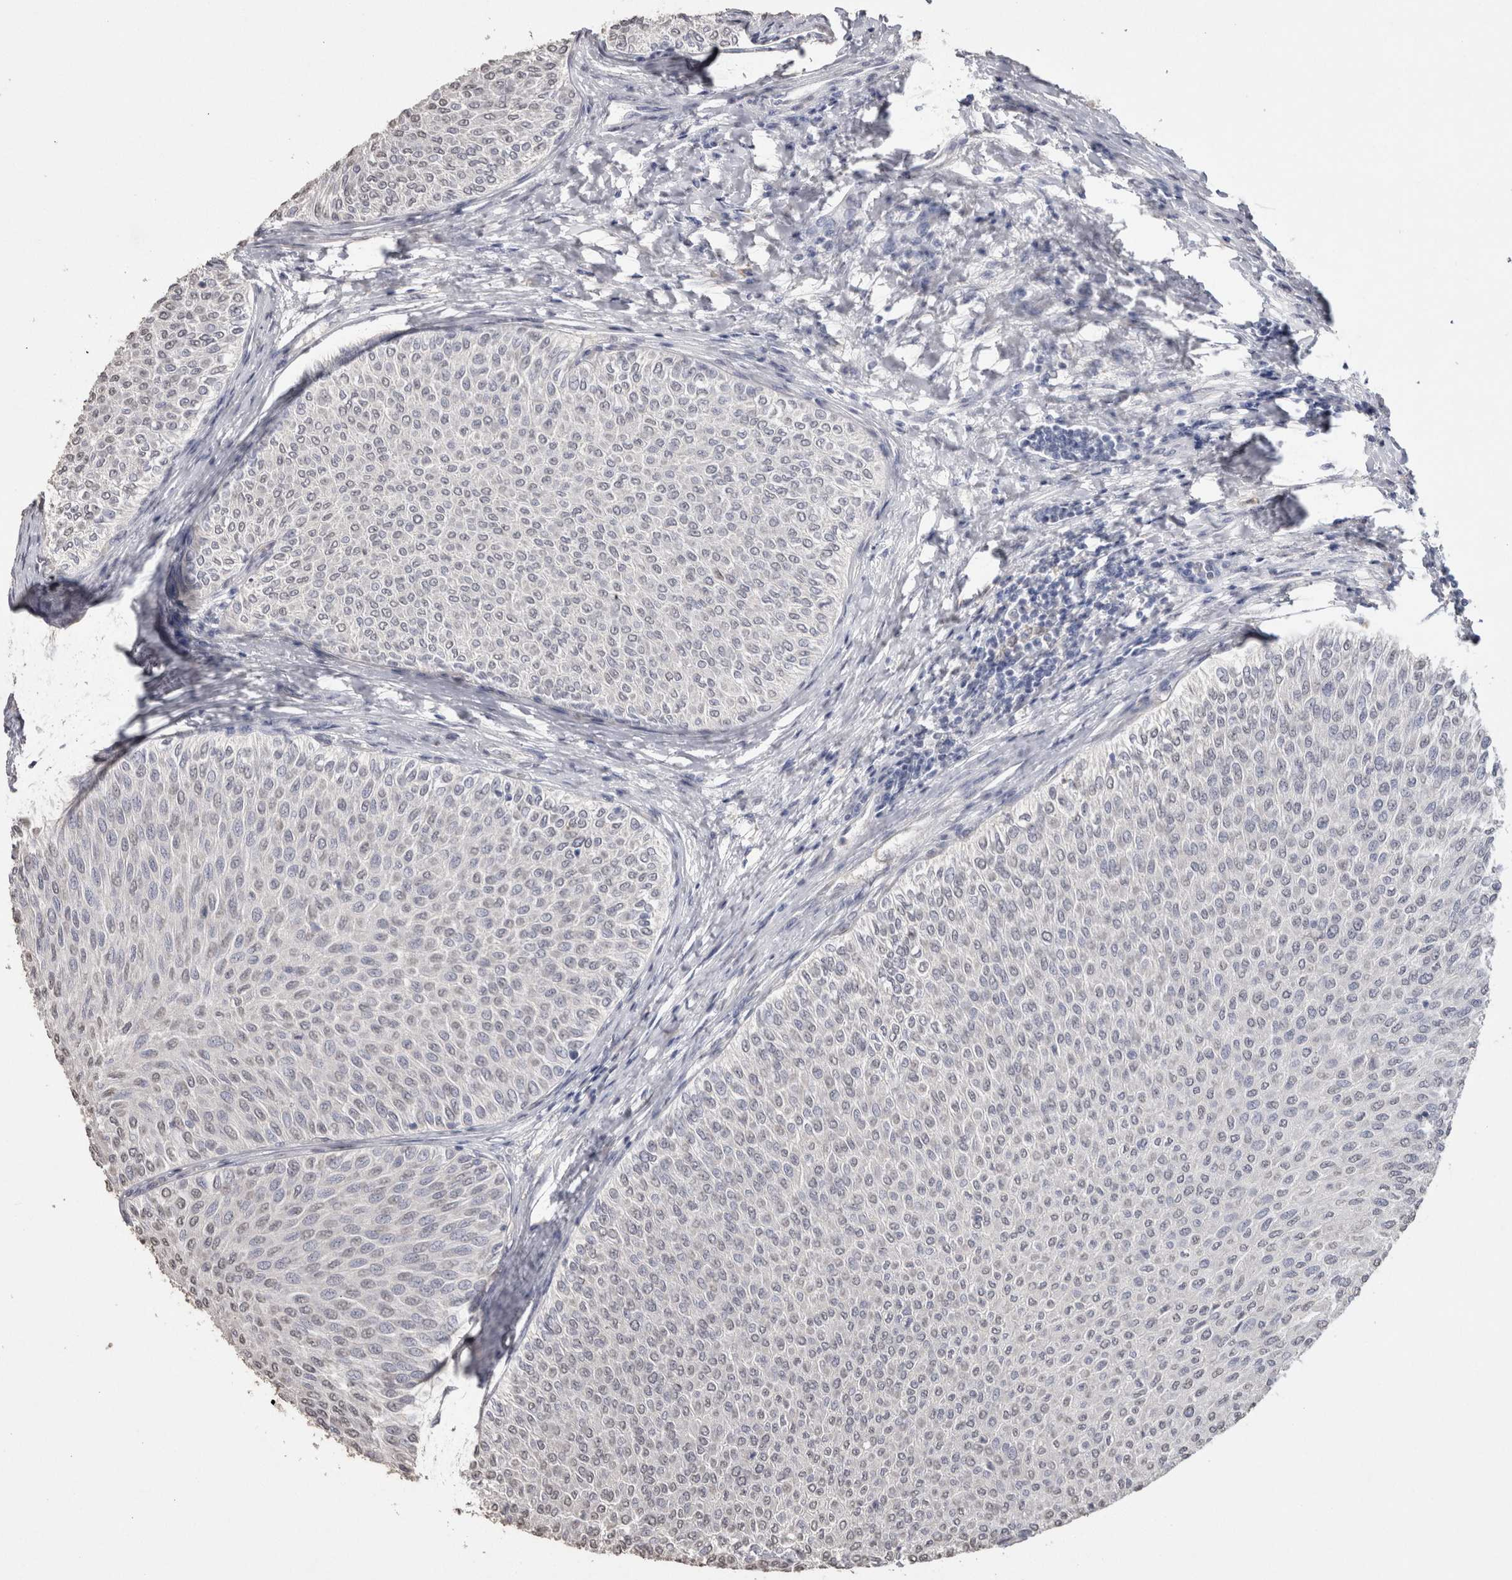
{"staining": {"intensity": "negative", "quantity": "none", "location": "none"}, "tissue": "urothelial cancer", "cell_type": "Tumor cells", "image_type": "cancer", "snomed": [{"axis": "morphology", "description": "Urothelial carcinoma, Low grade"}, {"axis": "topography", "description": "Urinary bladder"}], "caption": "High power microscopy micrograph of an immunohistochemistry image of low-grade urothelial carcinoma, revealing no significant positivity in tumor cells. (DAB (3,3'-diaminobenzidine) immunohistochemistry visualized using brightfield microscopy, high magnification).", "gene": "LGALS2", "patient": {"sex": "male", "age": 78}}